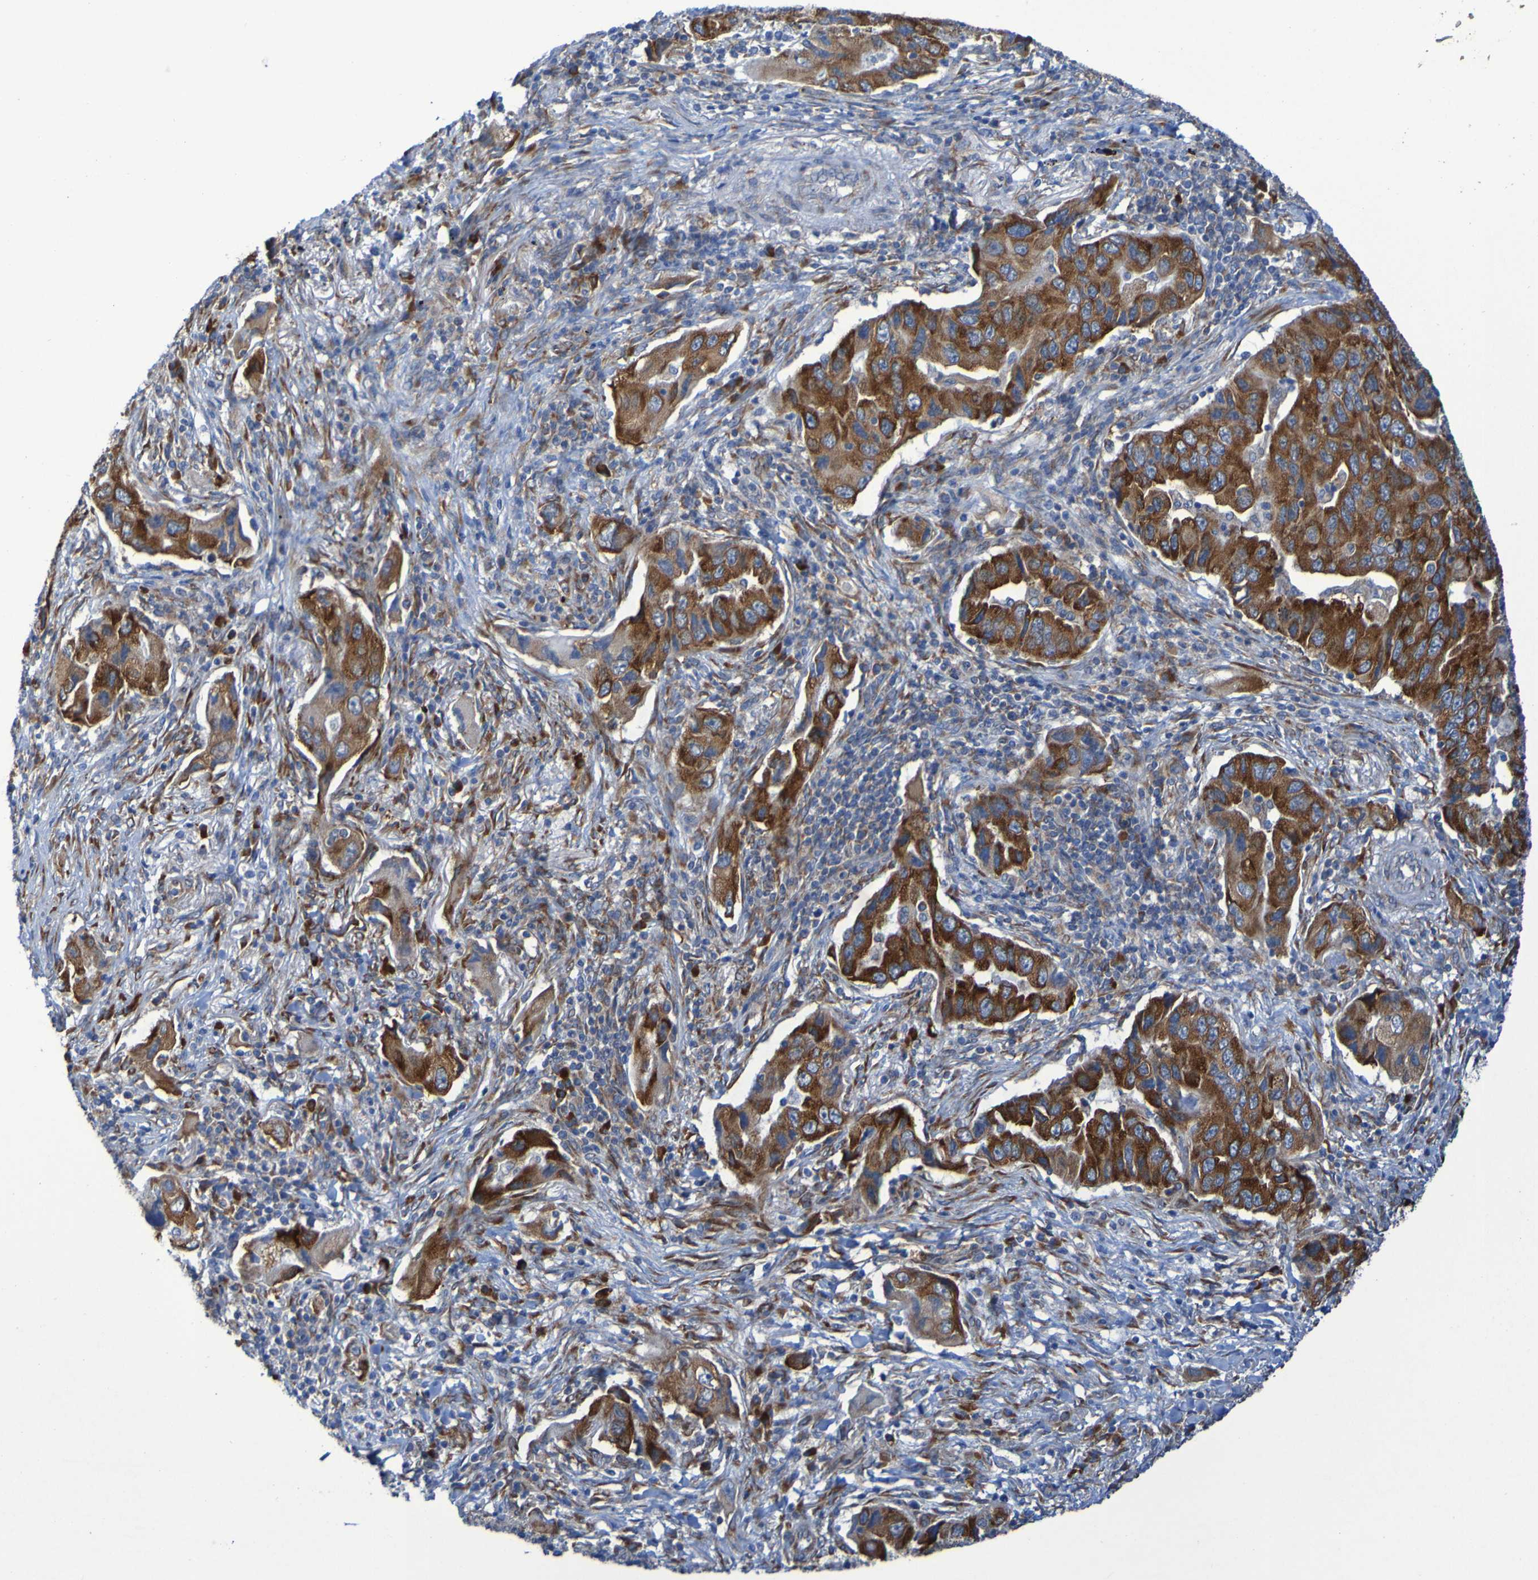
{"staining": {"intensity": "strong", "quantity": ">75%", "location": "cytoplasmic/membranous"}, "tissue": "lung cancer", "cell_type": "Tumor cells", "image_type": "cancer", "snomed": [{"axis": "morphology", "description": "Adenocarcinoma, NOS"}, {"axis": "topography", "description": "Lung"}], "caption": "Lung cancer (adenocarcinoma) stained with a brown dye displays strong cytoplasmic/membranous positive staining in approximately >75% of tumor cells.", "gene": "FKBP3", "patient": {"sex": "female", "age": 65}}